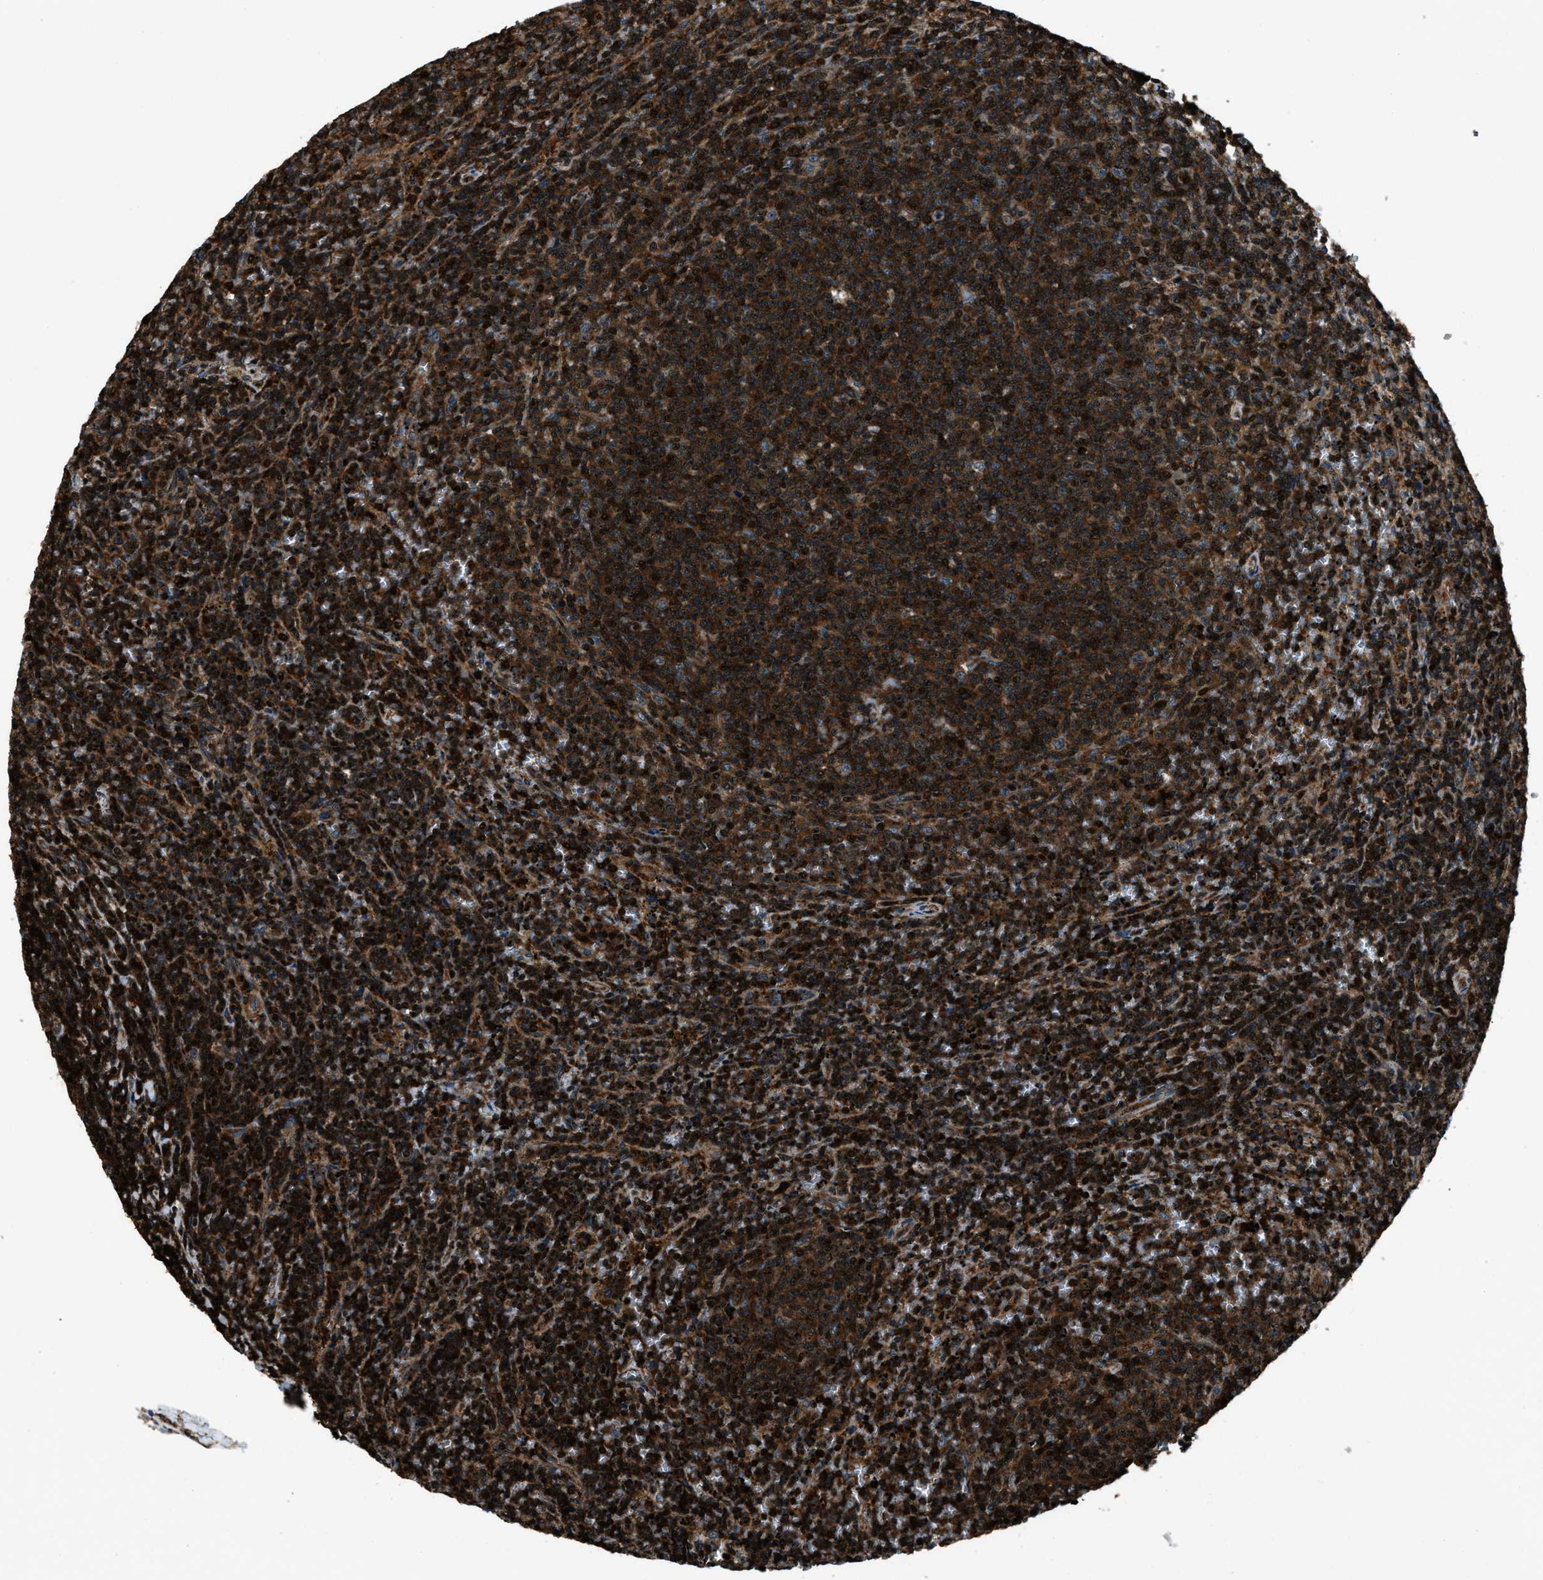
{"staining": {"intensity": "strong", "quantity": ">75%", "location": "cytoplasmic/membranous,nuclear"}, "tissue": "lymphoma", "cell_type": "Tumor cells", "image_type": "cancer", "snomed": [{"axis": "morphology", "description": "Malignant lymphoma, non-Hodgkin's type, Low grade"}, {"axis": "topography", "description": "Spleen"}], "caption": "A micrograph of low-grade malignant lymphoma, non-Hodgkin's type stained for a protein reveals strong cytoplasmic/membranous and nuclear brown staining in tumor cells. The staining was performed using DAB (3,3'-diaminobenzidine) to visualize the protein expression in brown, while the nuclei were stained in blue with hematoxylin (Magnification: 20x).", "gene": "SNX30", "patient": {"sex": "female", "age": 50}}